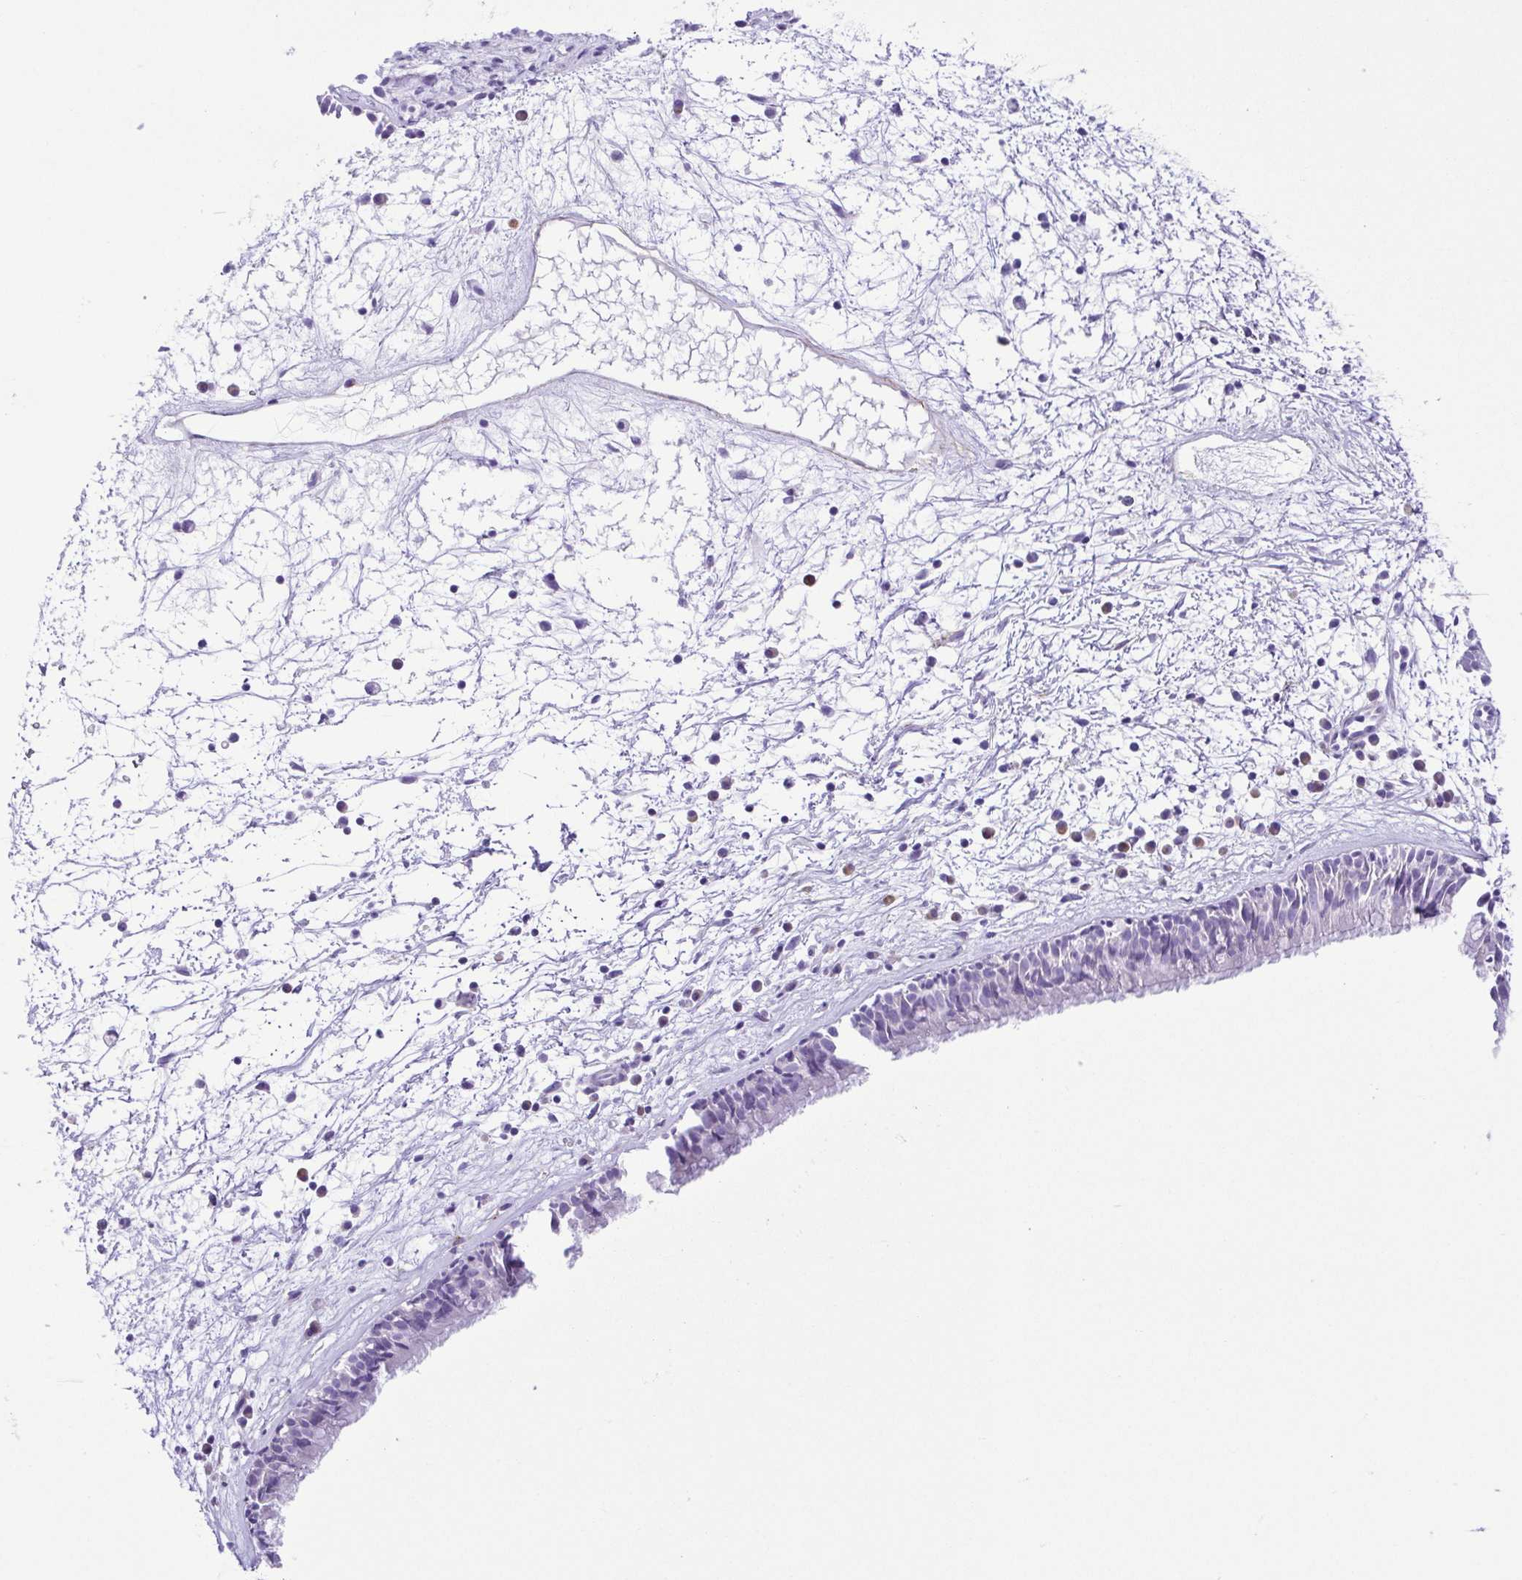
{"staining": {"intensity": "negative", "quantity": "none", "location": "none"}, "tissue": "nasopharynx", "cell_type": "Respiratory epithelial cells", "image_type": "normal", "snomed": [{"axis": "morphology", "description": "Normal tissue, NOS"}, {"axis": "topography", "description": "Nasopharynx"}], "caption": "An immunohistochemistry micrograph of unremarkable nasopharynx is shown. There is no staining in respiratory epithelial cells of nasopharynx.", "gene": "PAK3", "patient": {"sex": "male", "age": 24}}